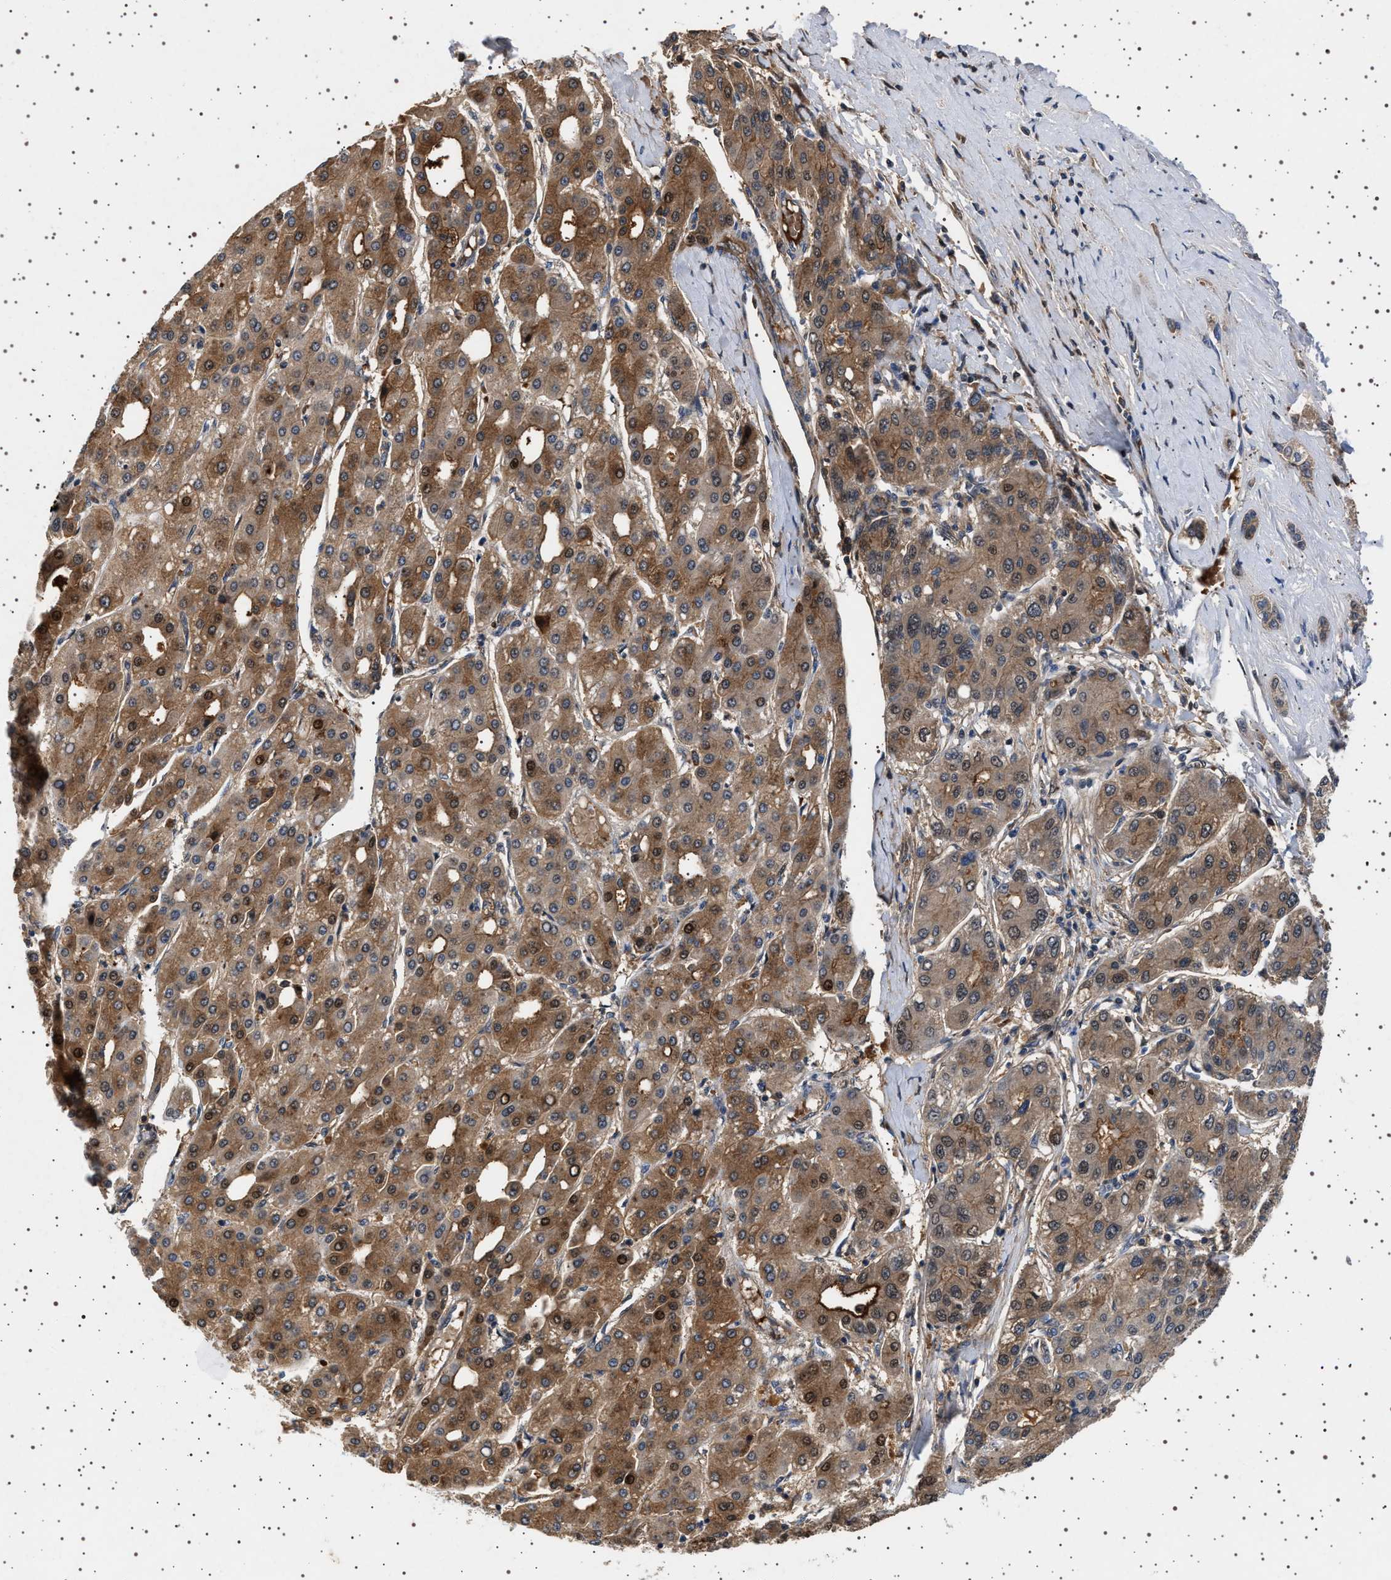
{"staining": {"intensity": "moderate", "quantity": ">75%", "location": "cytoplasmic/membranous"}, "tissue": "liver cancer", "cell_type": "Tumor cells", "image_type": "cancer", "snomed": [{"axis": "morphology", "description": "Carcinoma, Hepatocellular, NOS"}, {"axis": "topography", "description": "Liver"}], "caption": "Immunohistochemistry image of neoplastic tissue: human liver cancer (hepatocellular carcinoma) stained using immunohistochemistry exhibits medium levels of moderate protein expression localized specifically in the cytoplasmic/membranous of tumor cells, appearing as a cytoplasmic/membranous brown color.", "gene": "FICD", "patient": {"sex": "male", "age": 65}}